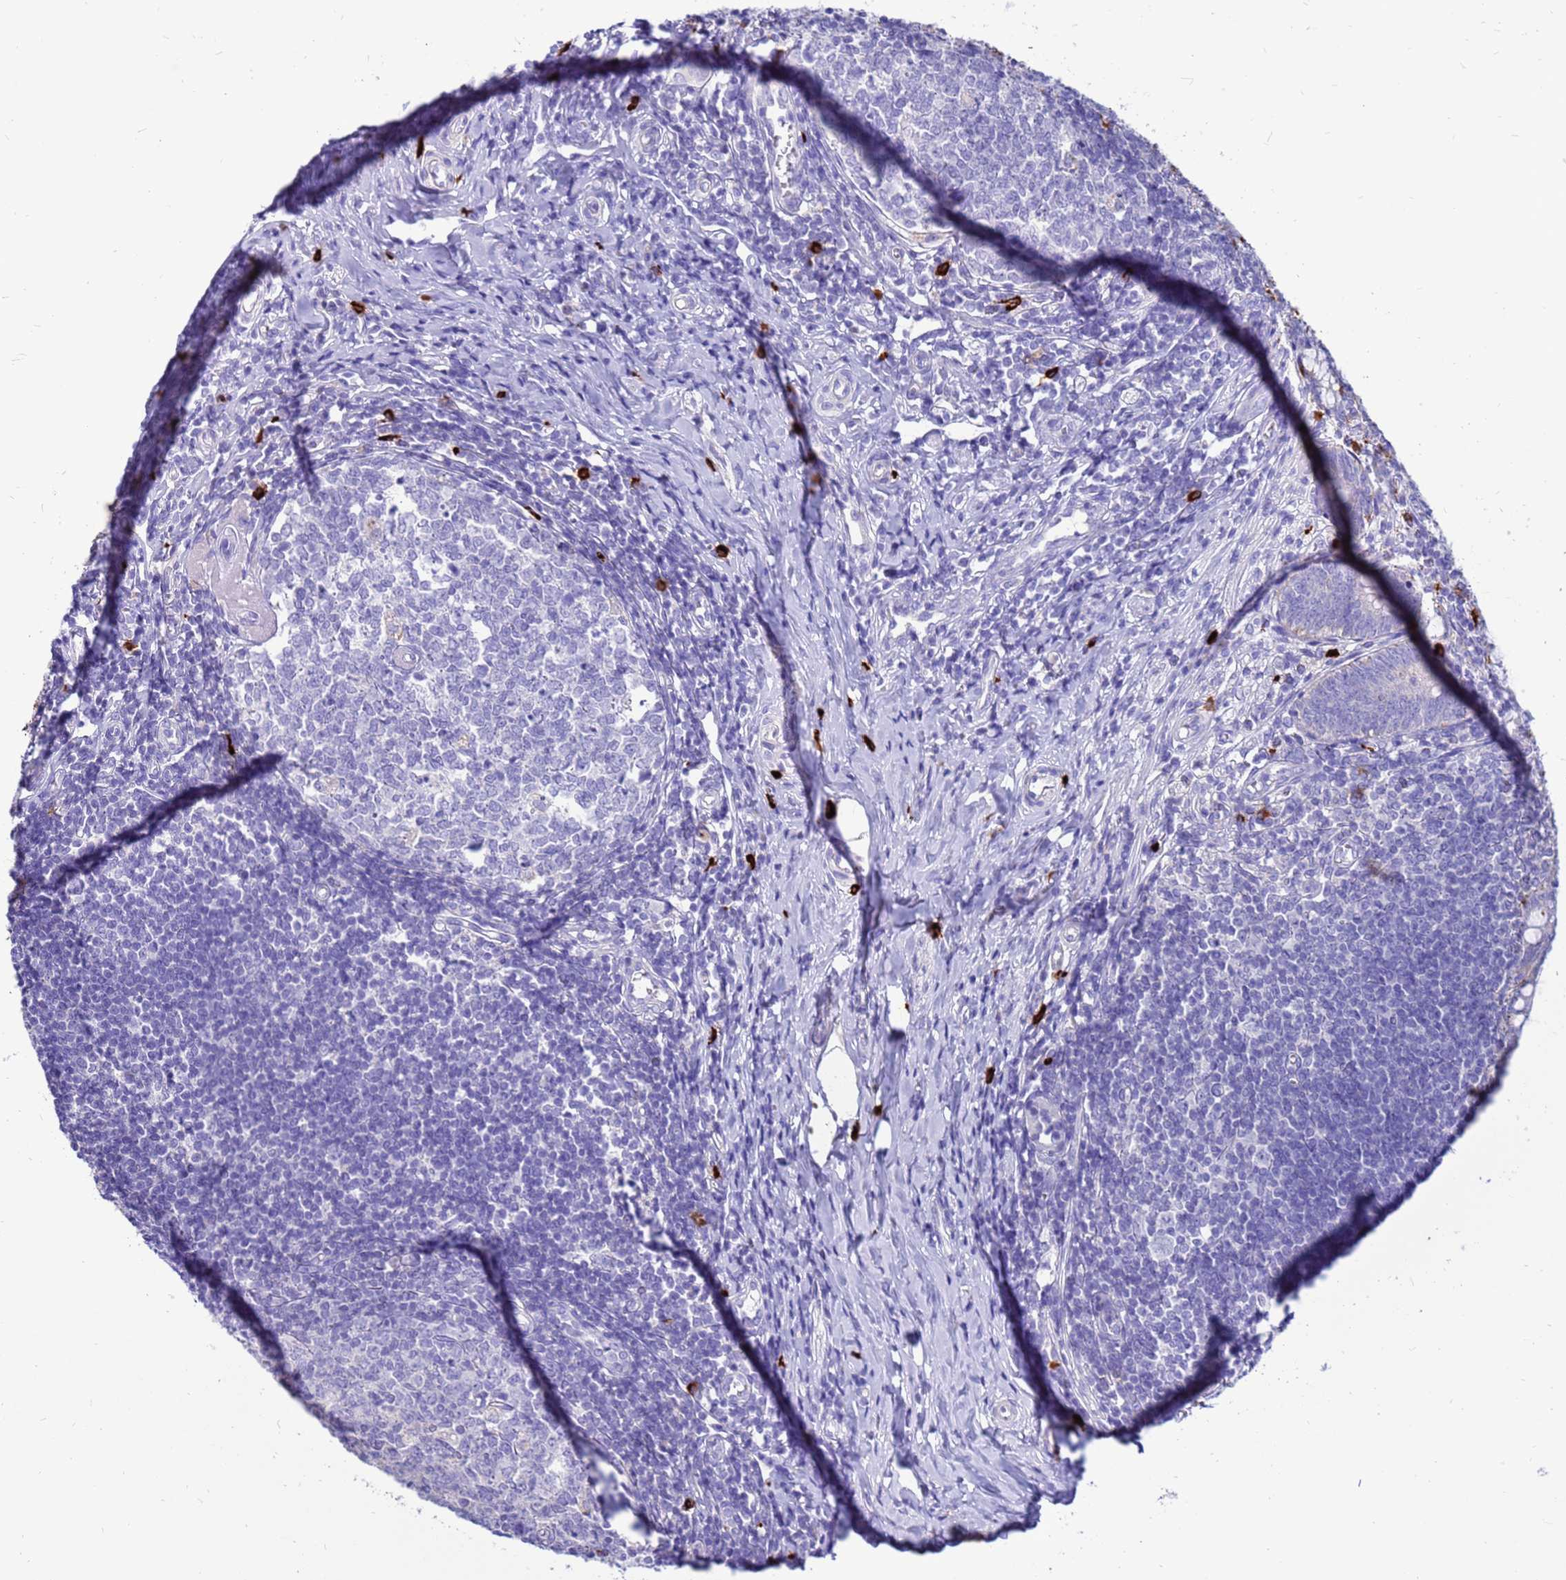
{"staining": {"intensity": "negative", "quantity": "none", "location": "none"}, "tissue": "appendix", "cell_type": "Glandular cells", "image_type": "normal", "snomed": [{"axis": "morphology", "description": "Normal tissue, NOS"}, {"axis": "topography", "description": "Appendix"}], "caption": "The histopathology image displays no significant expression in glandular cells of appendix.", "gene": "PDE10A", "patient": {"sex": "male", "age": 14}}